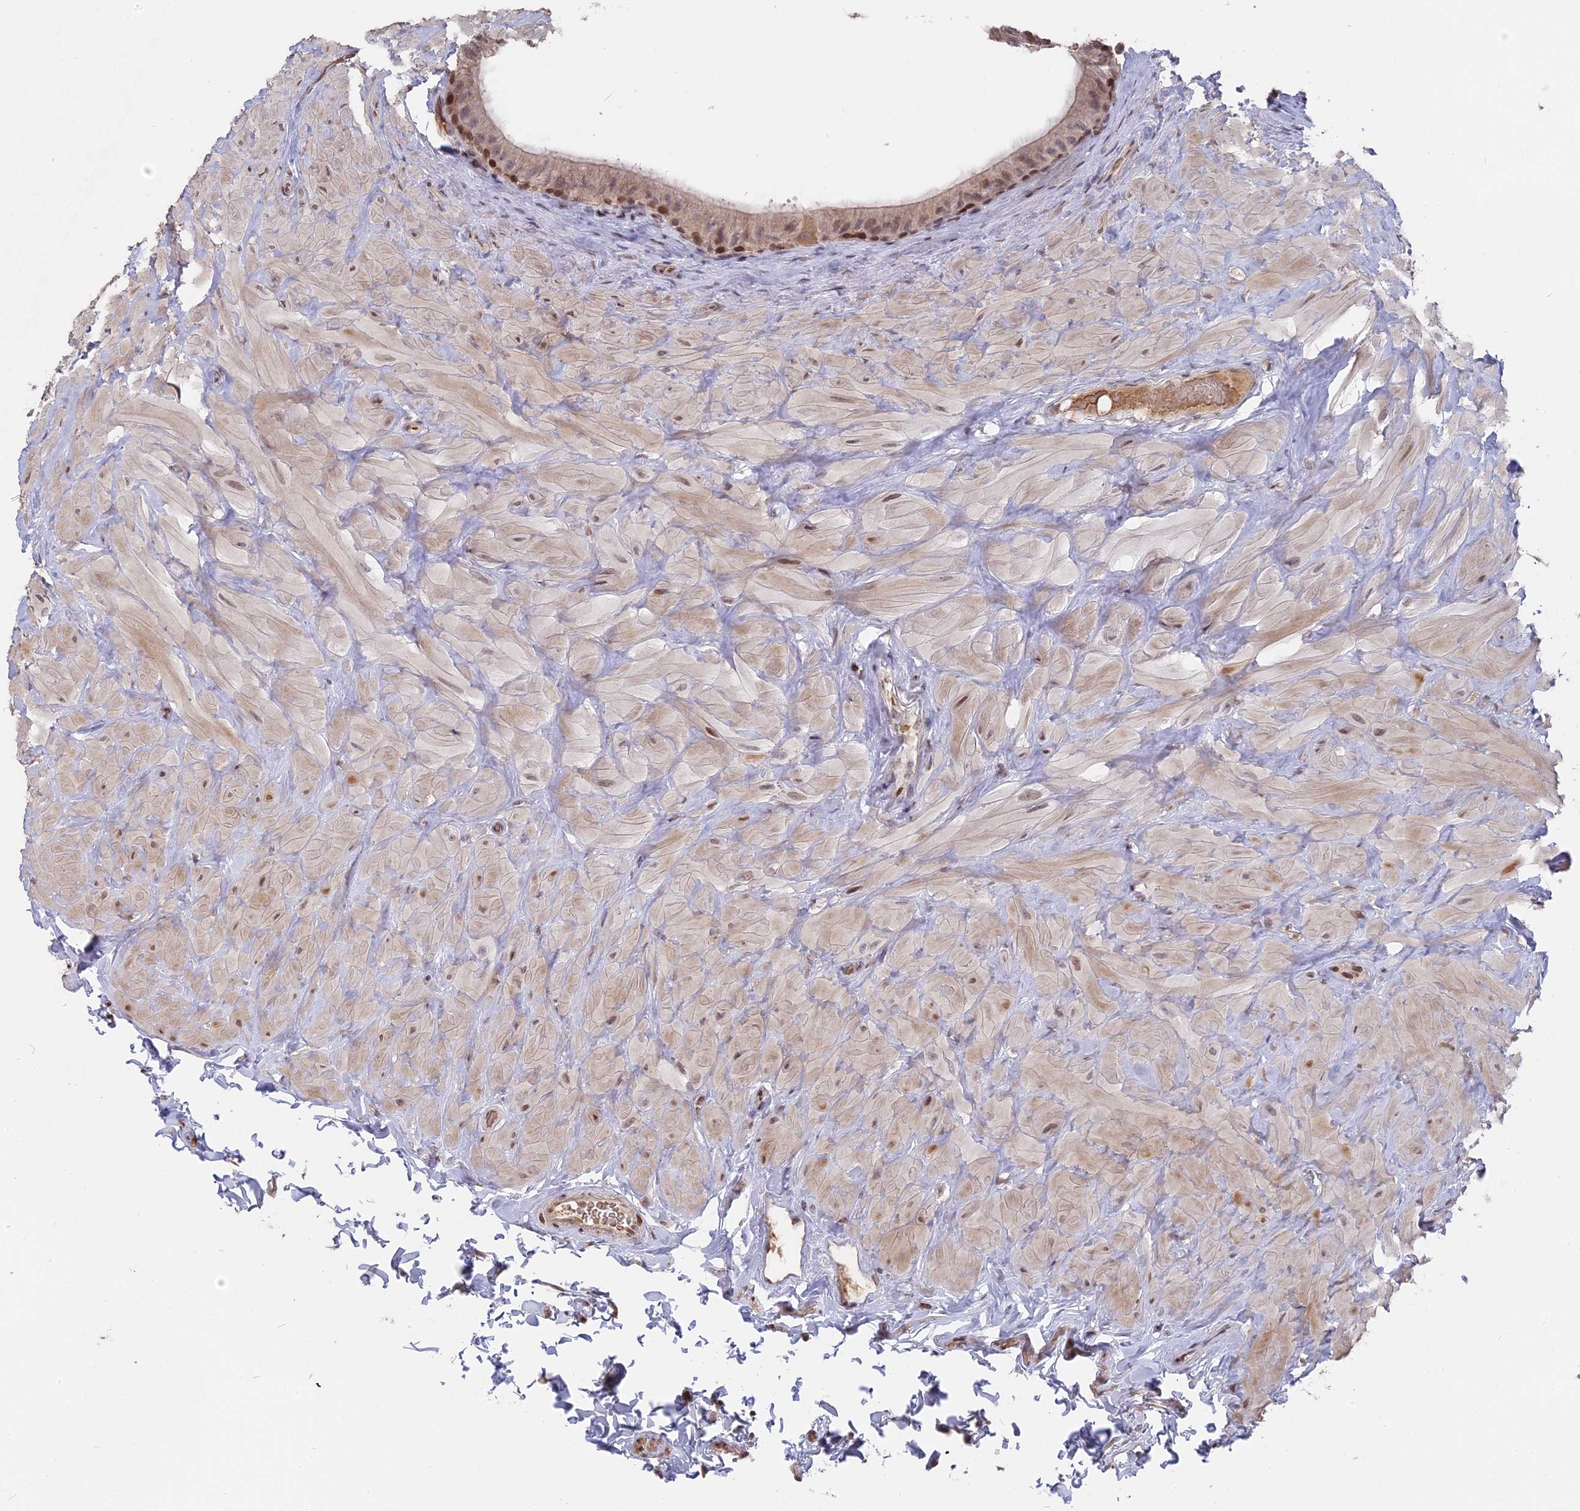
{"staining": {"intensity": "moderate", "quantity": "<25%", "location": "nuclear"}, "tissue": "epididymis", "cell_type": "Glandular cells", "image_type": "normal", "snomed": [{"axis": "morphology", "description": "Normal tissue, NOS"}, {"axis": "topography", "description": "Soft tissue"}, {"axis": "topography", "description": "Vascular tissue"}, {"axis": "topography", "description": "Epididymis"}], "caption": "Brown immunohistochemical staining in benign human epididymis displays moderate nuclear positivity in approximately <25% of glandular cells.", "gene": "NR1H3", "patient": {"sex": "male", "age": 49}}